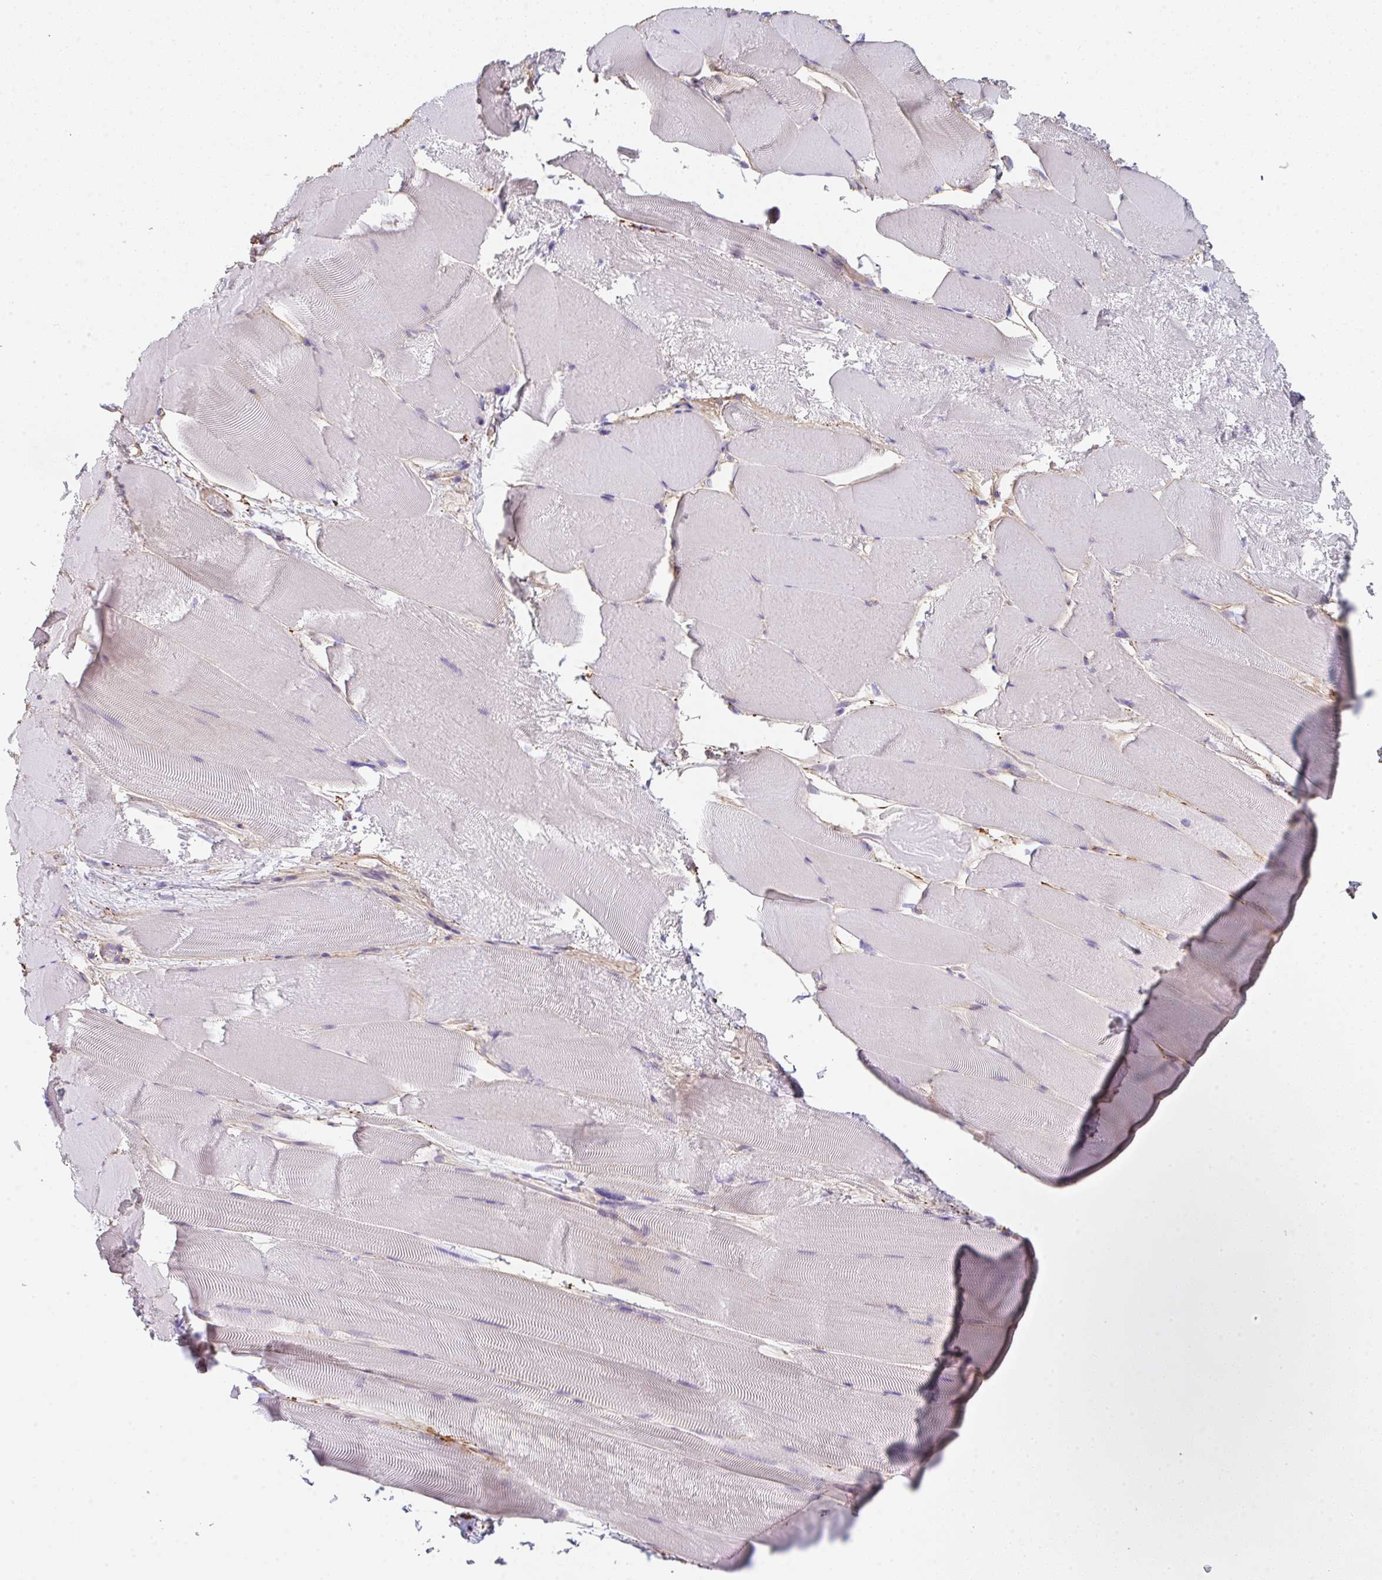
{"staining": {"intensity": "negative", "quantity": "none", "location": "none"}, "tissue": "skeletal muscle", "cell_type": "Myocytes", "image_type": "normal", "snomed": [{"axis": "morphology", "description": "Normal tissue, NOS"}, {"axis": "topography", "description": "Skeletal muscle"}], "caption": "High magnification brightfield microscopy of normal skeletal muscle stained with DAB (3,3'-diaminobenzidine) (brown) and counterstained with hematoxylin (blue): myocytes show no significant staining.", "gene": "DBN1", "patient": {"sex": "female", "age": 64}}